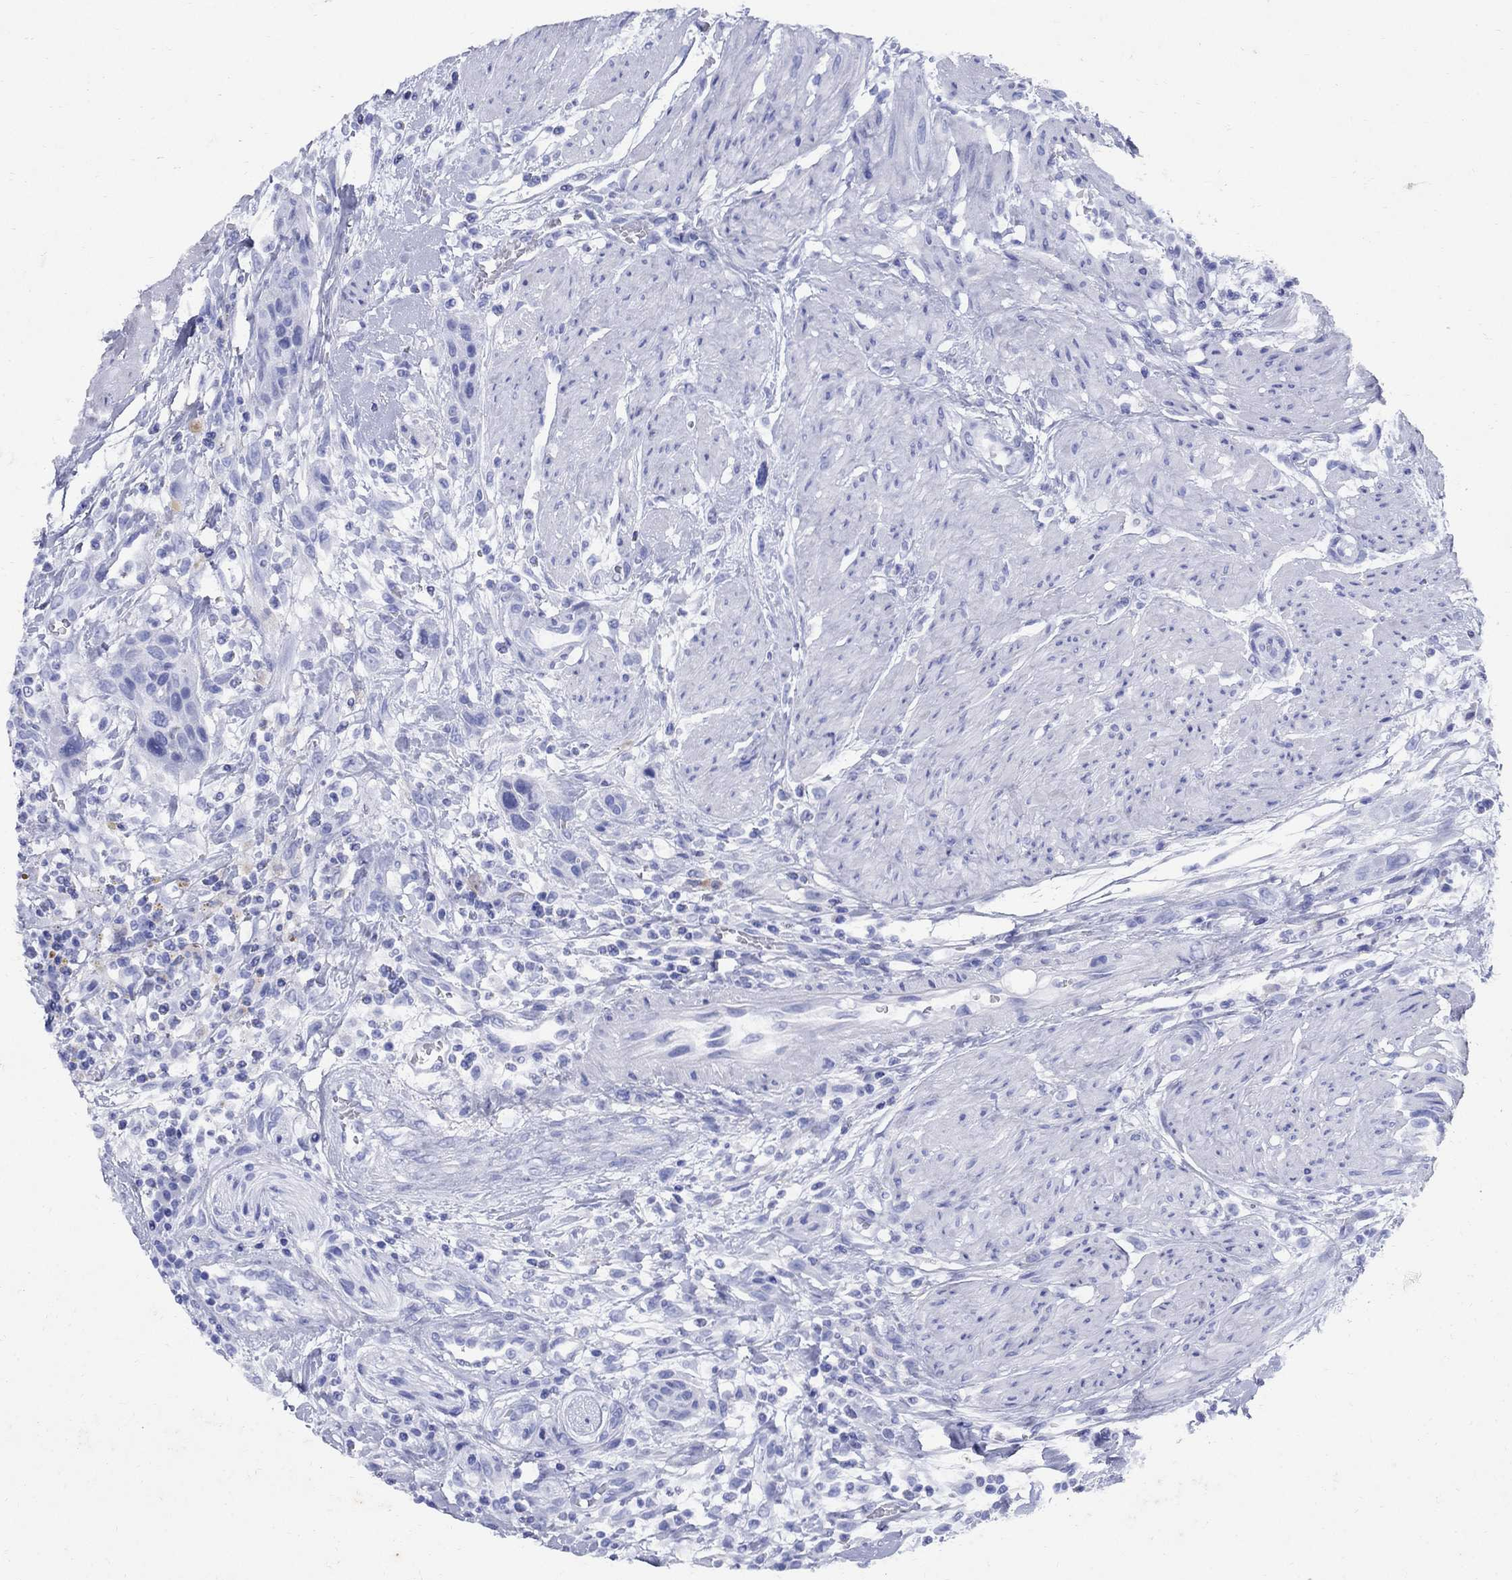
{"staining": {"intensity": "negative", "quantity": "none", "location": "none"}, "tissue": "urothelial cancer", "cell_type": "Tumor cells", "image_type": "cancer", "snomed": [{"axis": "morphology", "description": "Urothelial carcinoma, High grade"}, {"axis": "topography", "description": "Urinary bladder"}], "caption": "IHC micrograph of neoplastic tissue: human high-grade urothelial carcinoma stained with DAB exhibits no significant protein staining in tumor cells.", "gene": "CD1A", "patient": {"sex": "male", "age": 35}}